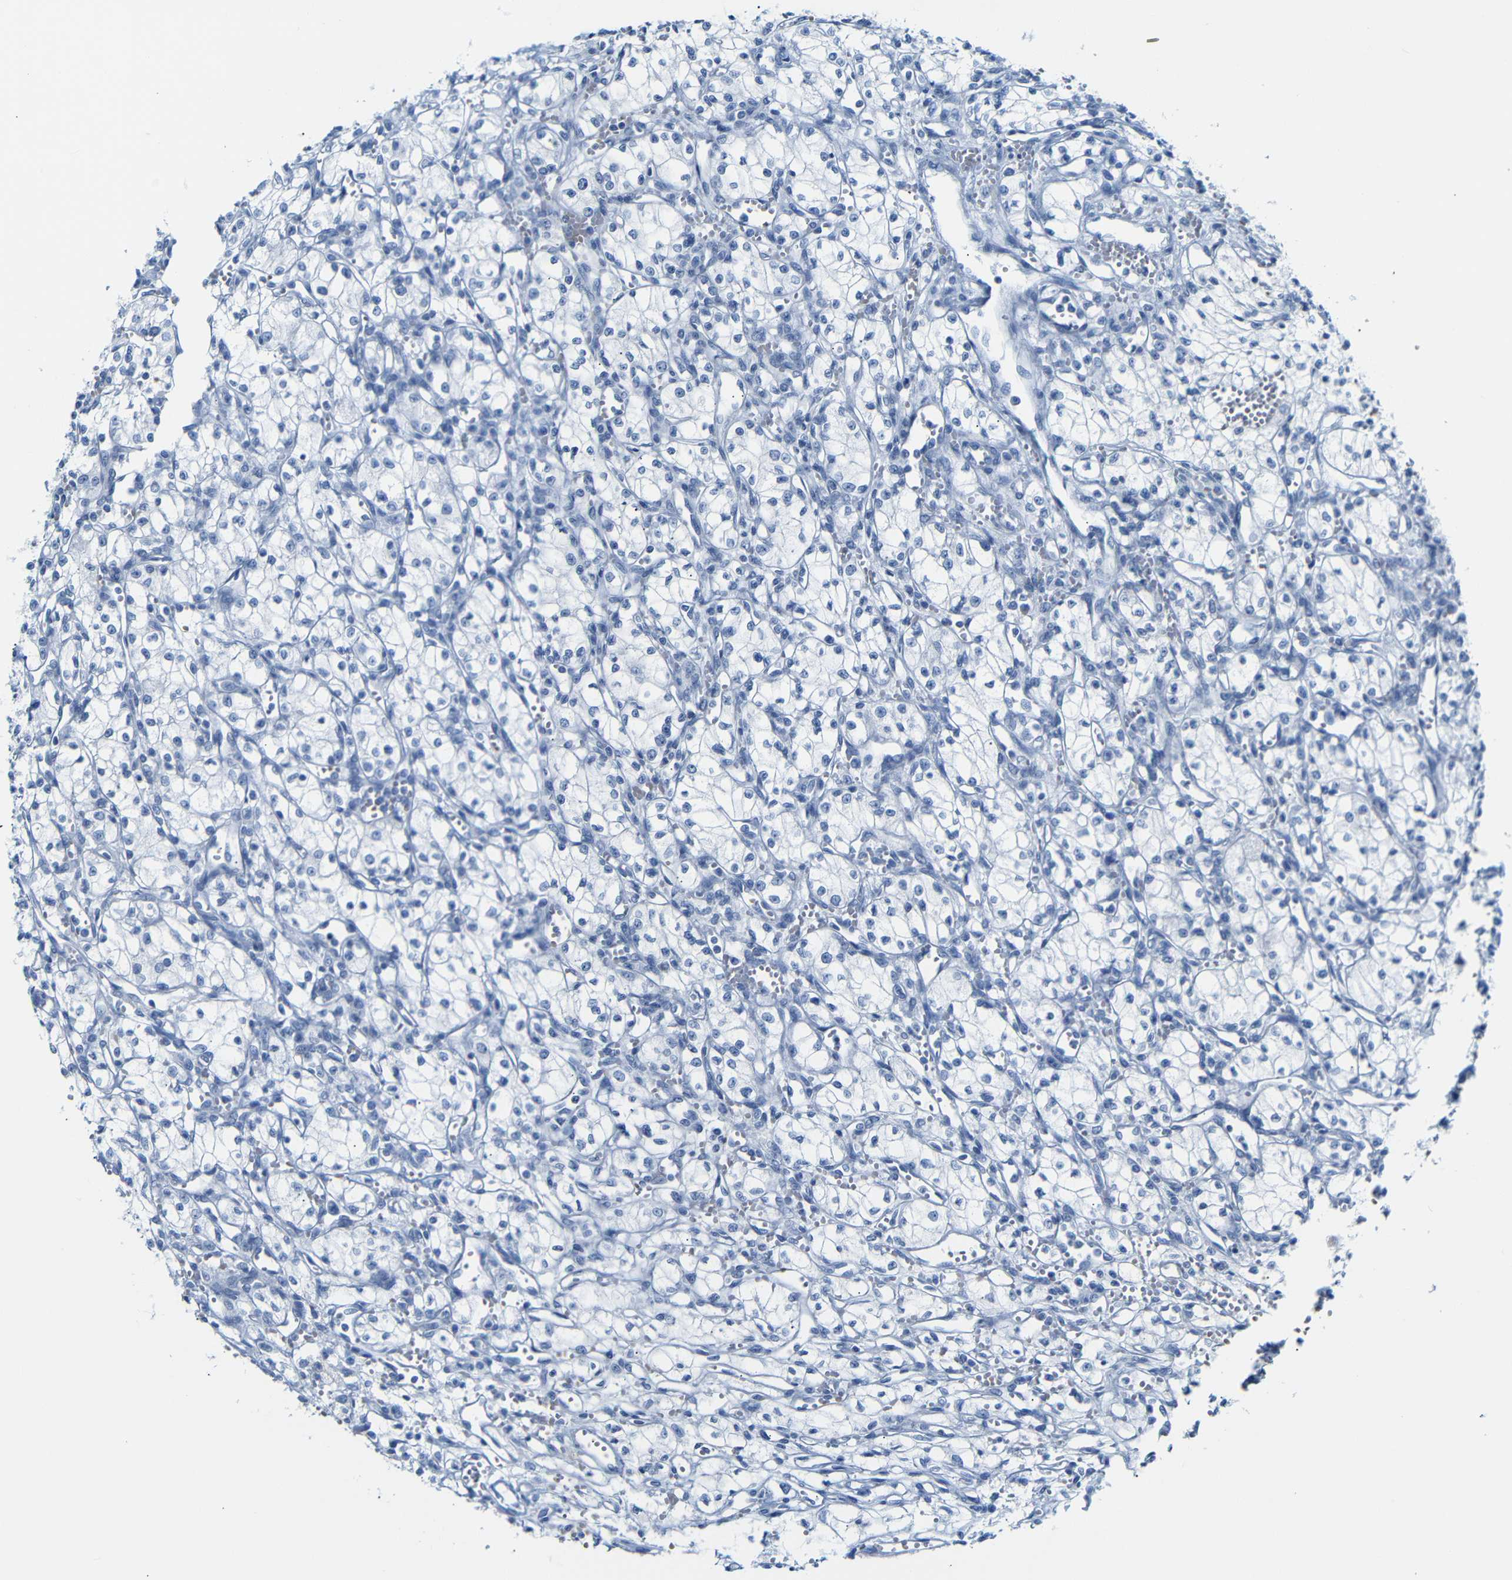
{"staining": {"intensity": "negative", "quantity": "none", "location": "none"}, "tissue": "renal cancer", "cell_type": "Tumor cells", "image_type": "cancer", "snomed": [{"axis": "morphology", "description": "Normal tissue, NOS"}, {"axis": "morphology", "description": "Adenocarcinoma, NOS"}, {"axis": "topography", "description": "Kidney"}], "caption": "High magnification brightfield microscopy of renal adenocarcinoma stained with DAB (brown) and counterstained with hematoxylin (blue): tumor cells show no significant staining. The staining is performed using DAB brown chromogen with nuclei counter-stained in using hematoxylin.", "gene": "DYNAP", "patient": {"sex": "male", "age": 59}}